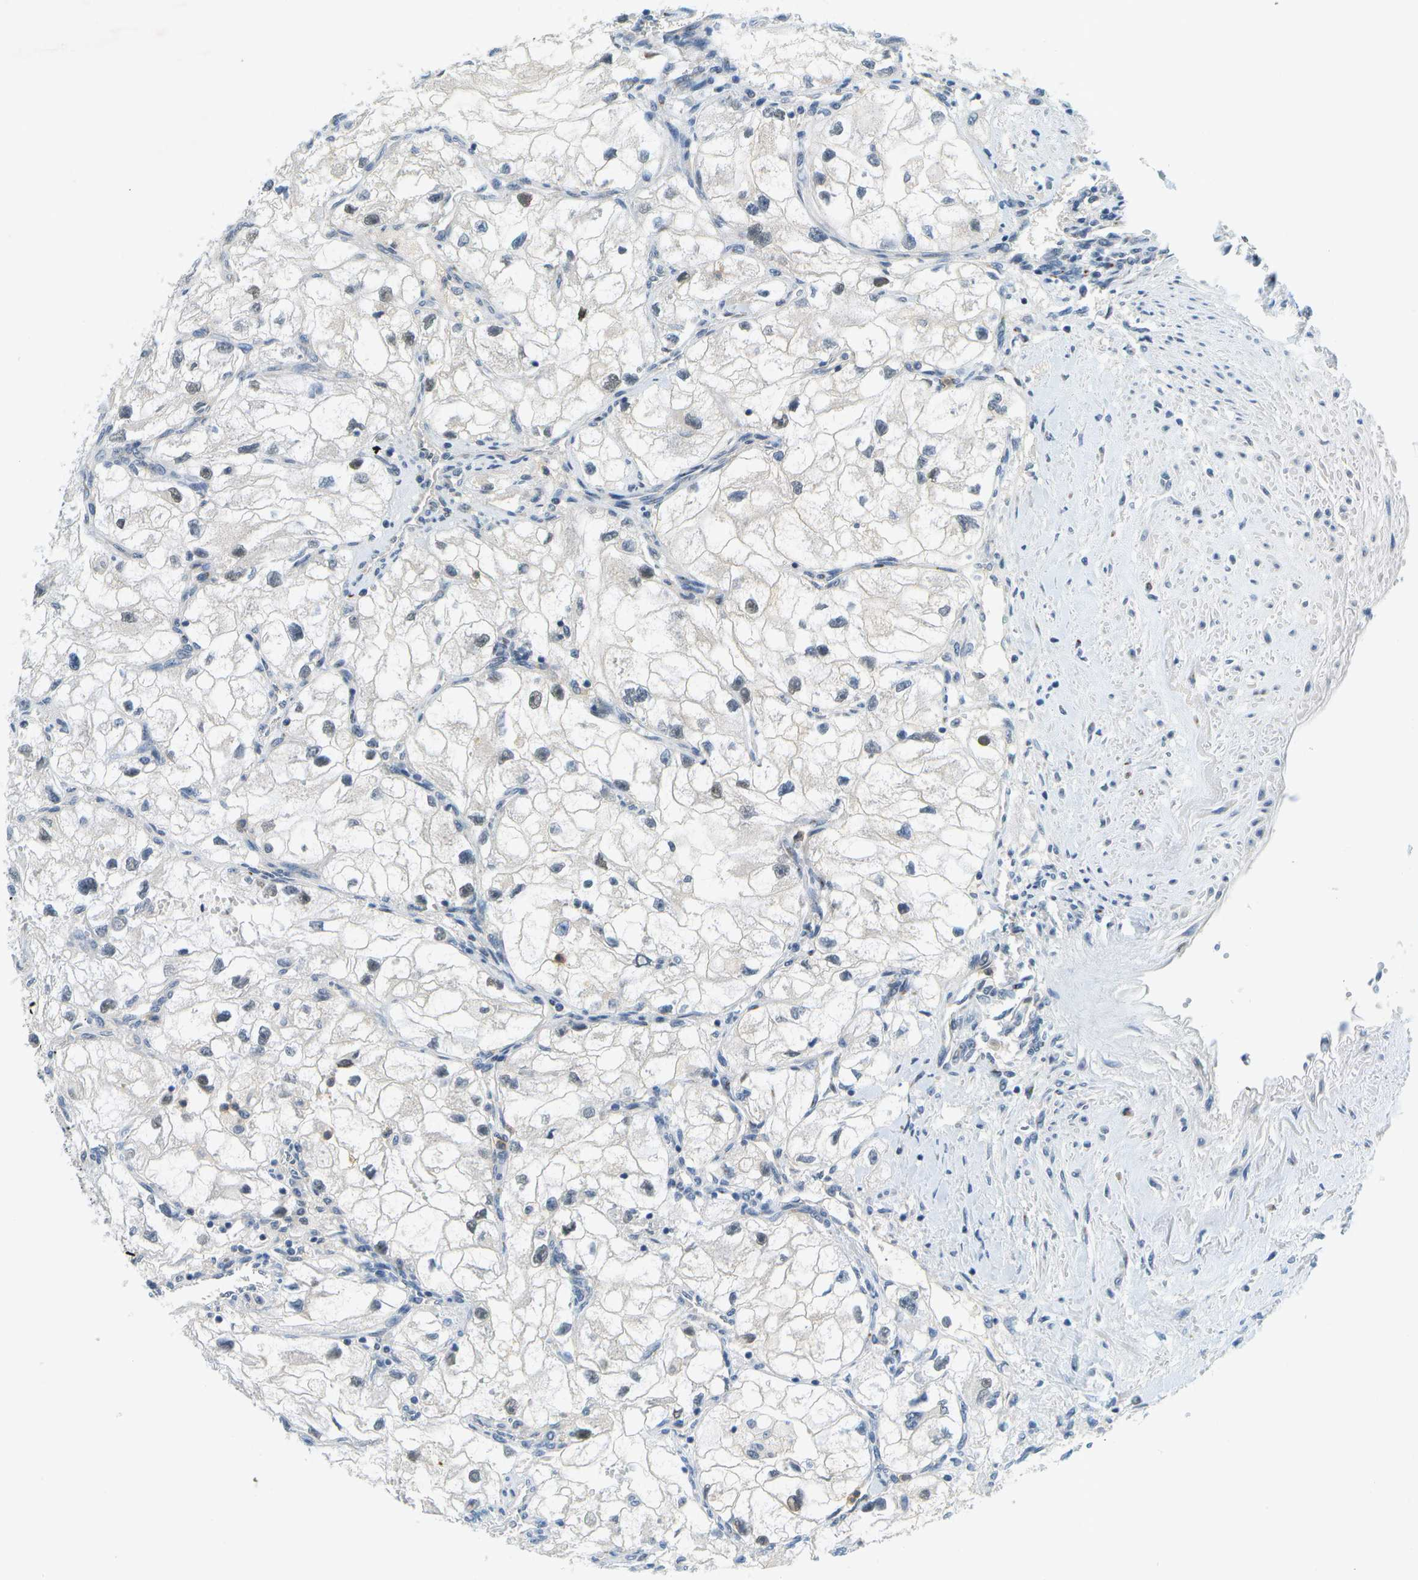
{"staining": {"intensity": "negative", "quantity": "none", "location": "none"}, "tissue": "renal cancer", "cell_type": "Tumor cells", "image_type": "cancer", "snomed": [{"axis": "morphology", "description": "Adenocarcinoma, NOS"}, {"axis": "topography", "description": "Kidney"}], "caption": "This photomicrograph is of renal cancer (adenocarcinoma) stained with immunohistochemistry (IHC) to label a protein in brown with the nuclei are counter-stained blue. There is no positivity in tumor cells. Nuclei are stained in blue.", "gene": "RASGRP2", "patient": {"sex": "female", "age": 70}}